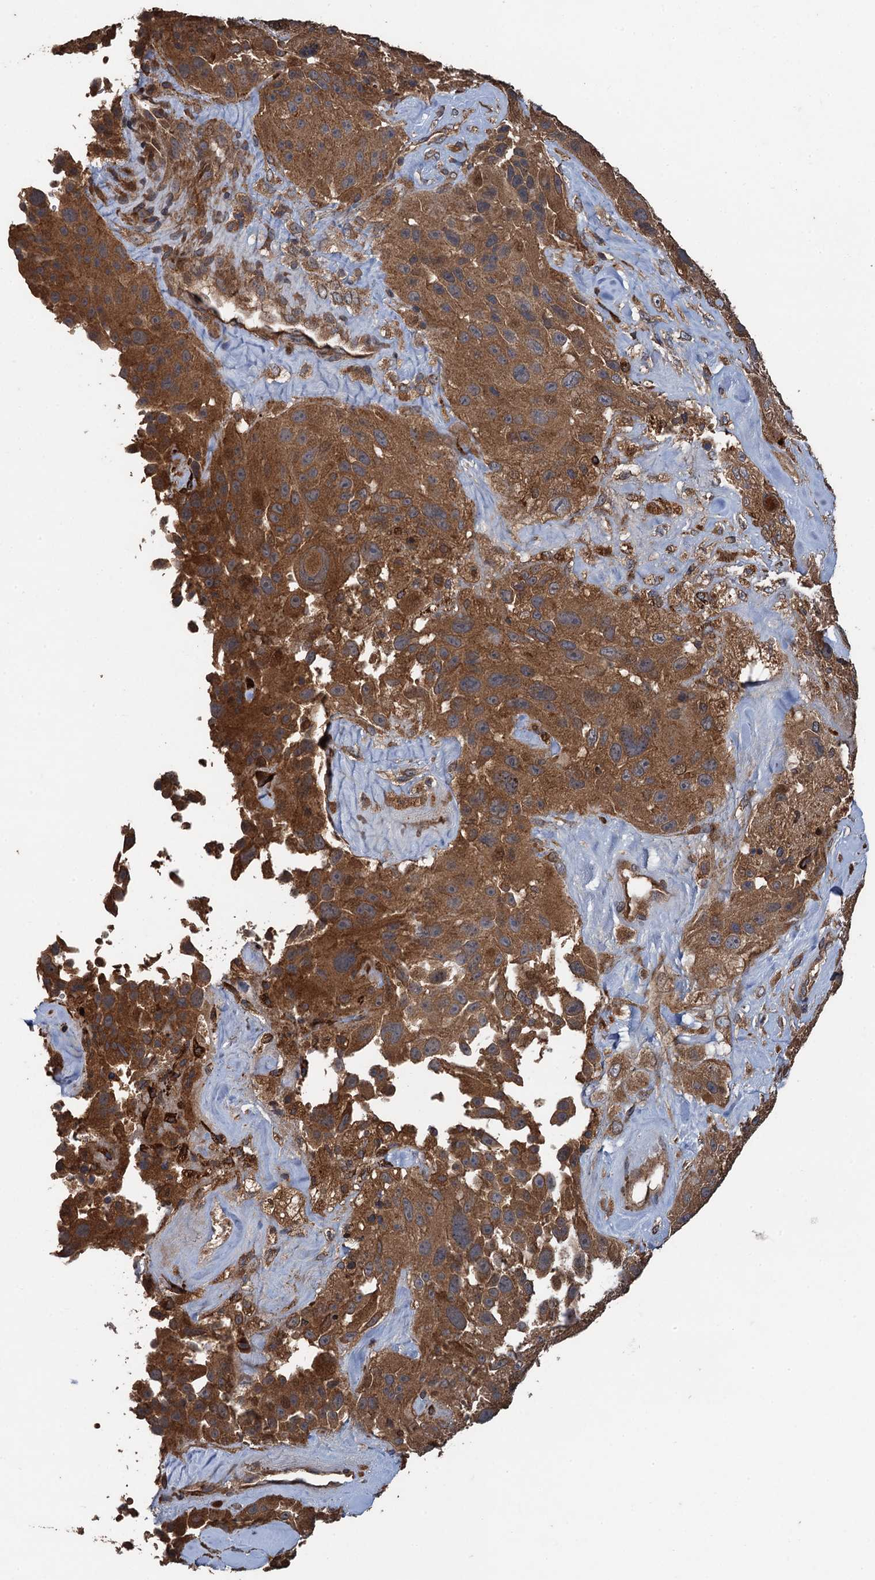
{"staining": {"intensity": "moderate", "quantity": ">75%", "location": "cytoplasmic/membranous,nuclear"}, "tissue": "melanoma", "cell_type": "Tumor cells", "image_type": "cancer", "snomed": [{"axis": "morphology", "description": "Malignant melanoma, Metastatic site"}, {"axis": "topography", "description": "Lymph node"}], "caption": "The micrograph demonstrates immunohistochemical staining of malignant melanoma (metastatic site). There is moderate cytoplasmic/membranous and nuclear expression is seen in approximately >75% of tumor cells.", "gene": "TMEM39B", "patient": {"sex": "male", "age": 62}}